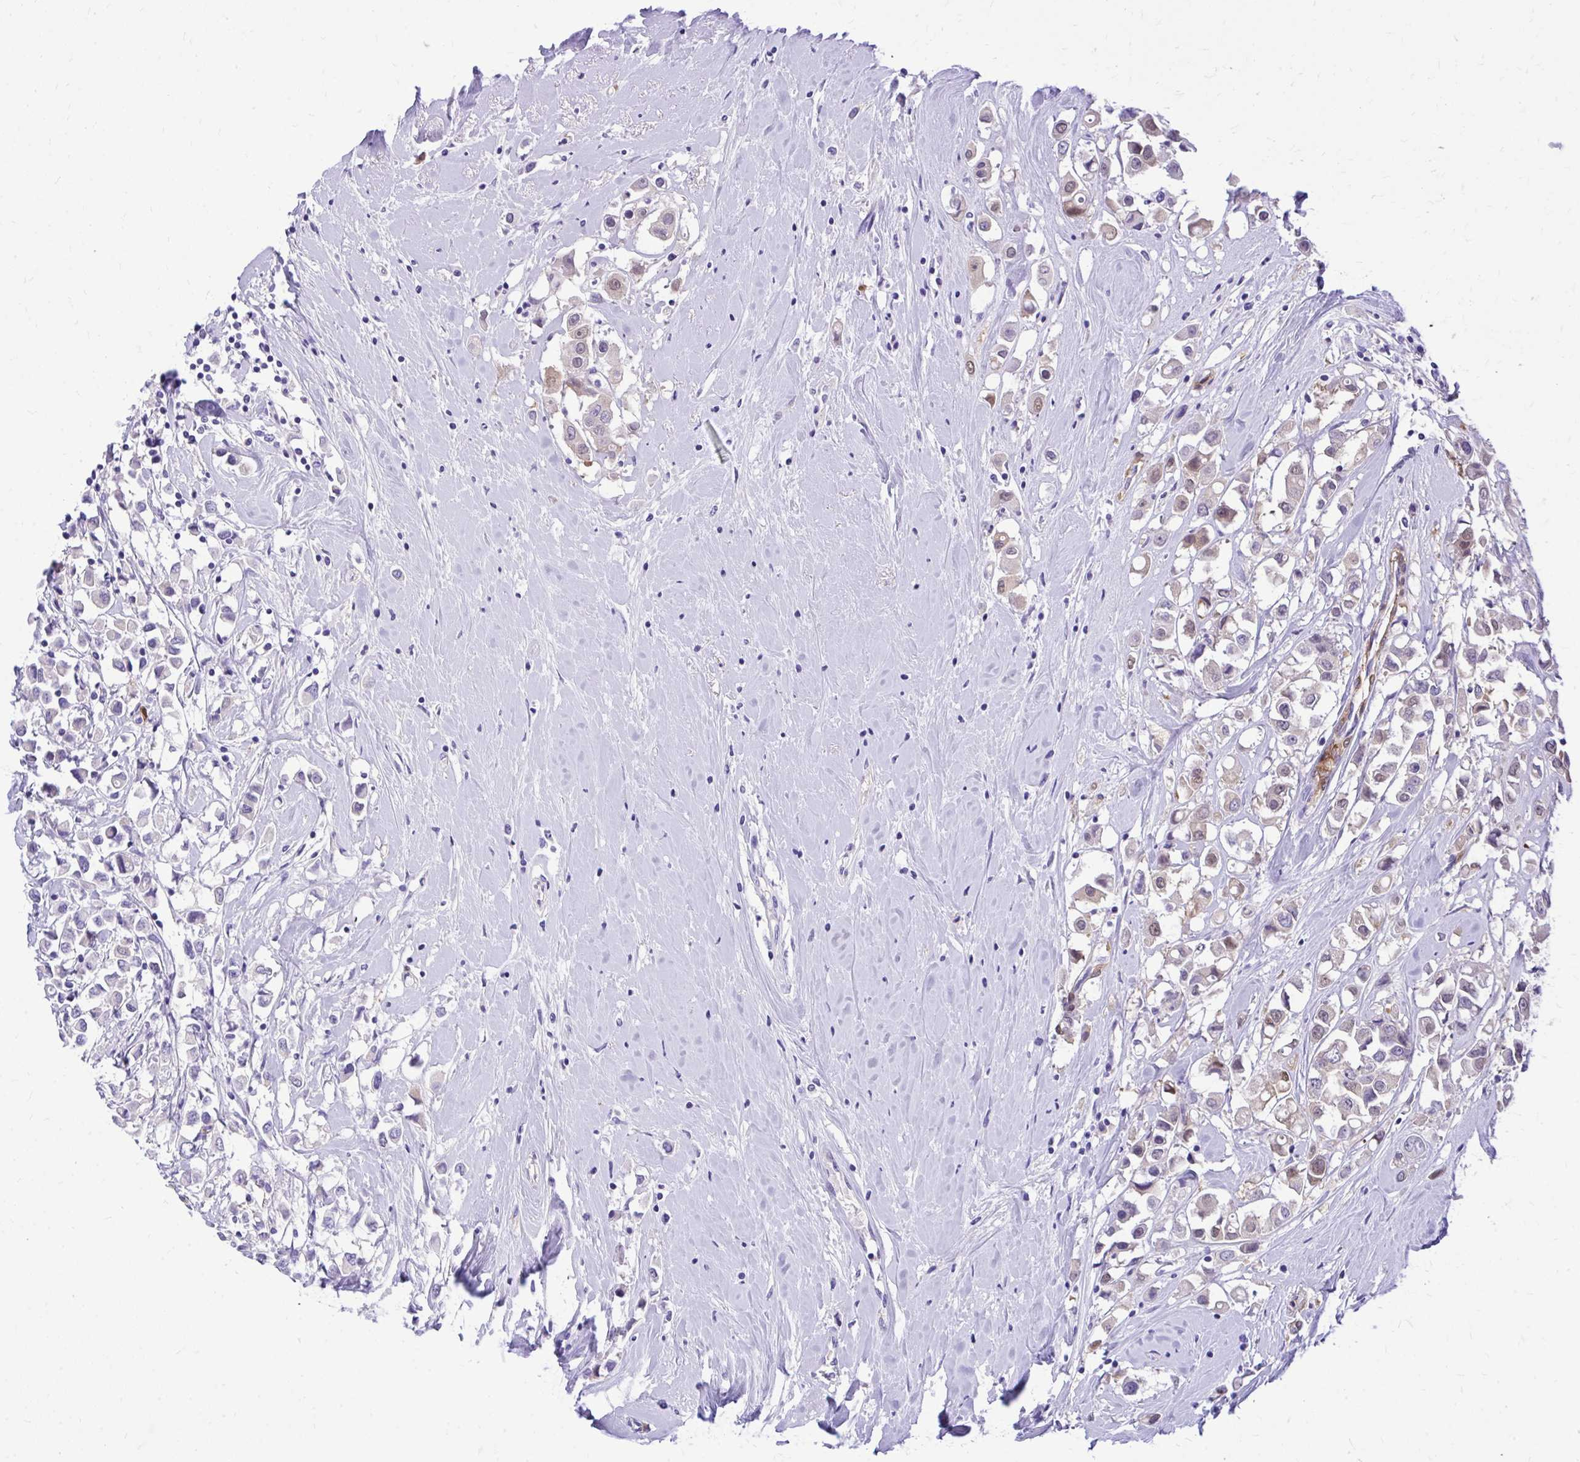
{"staining": {"intensity": "weak", "quantity": "<25%", "location": "nuclear"}, "tissue": "breast cancer", "cell_type": "Tumor cells", "image_type": "cancer", "snomed": [{"axis": "morphology", "description": "Duct carcinoma"}, {"axis": "topography", "description": "Breast"}], "caption": "Immunohistochemistry (IHC) micrograph of invasive ductal carcinoma (breast) stained for a protein (brown), which shows no expression in tumor cells.", "gene": "EPB41L1", "patient": {"sex": "female", "age": 61}}